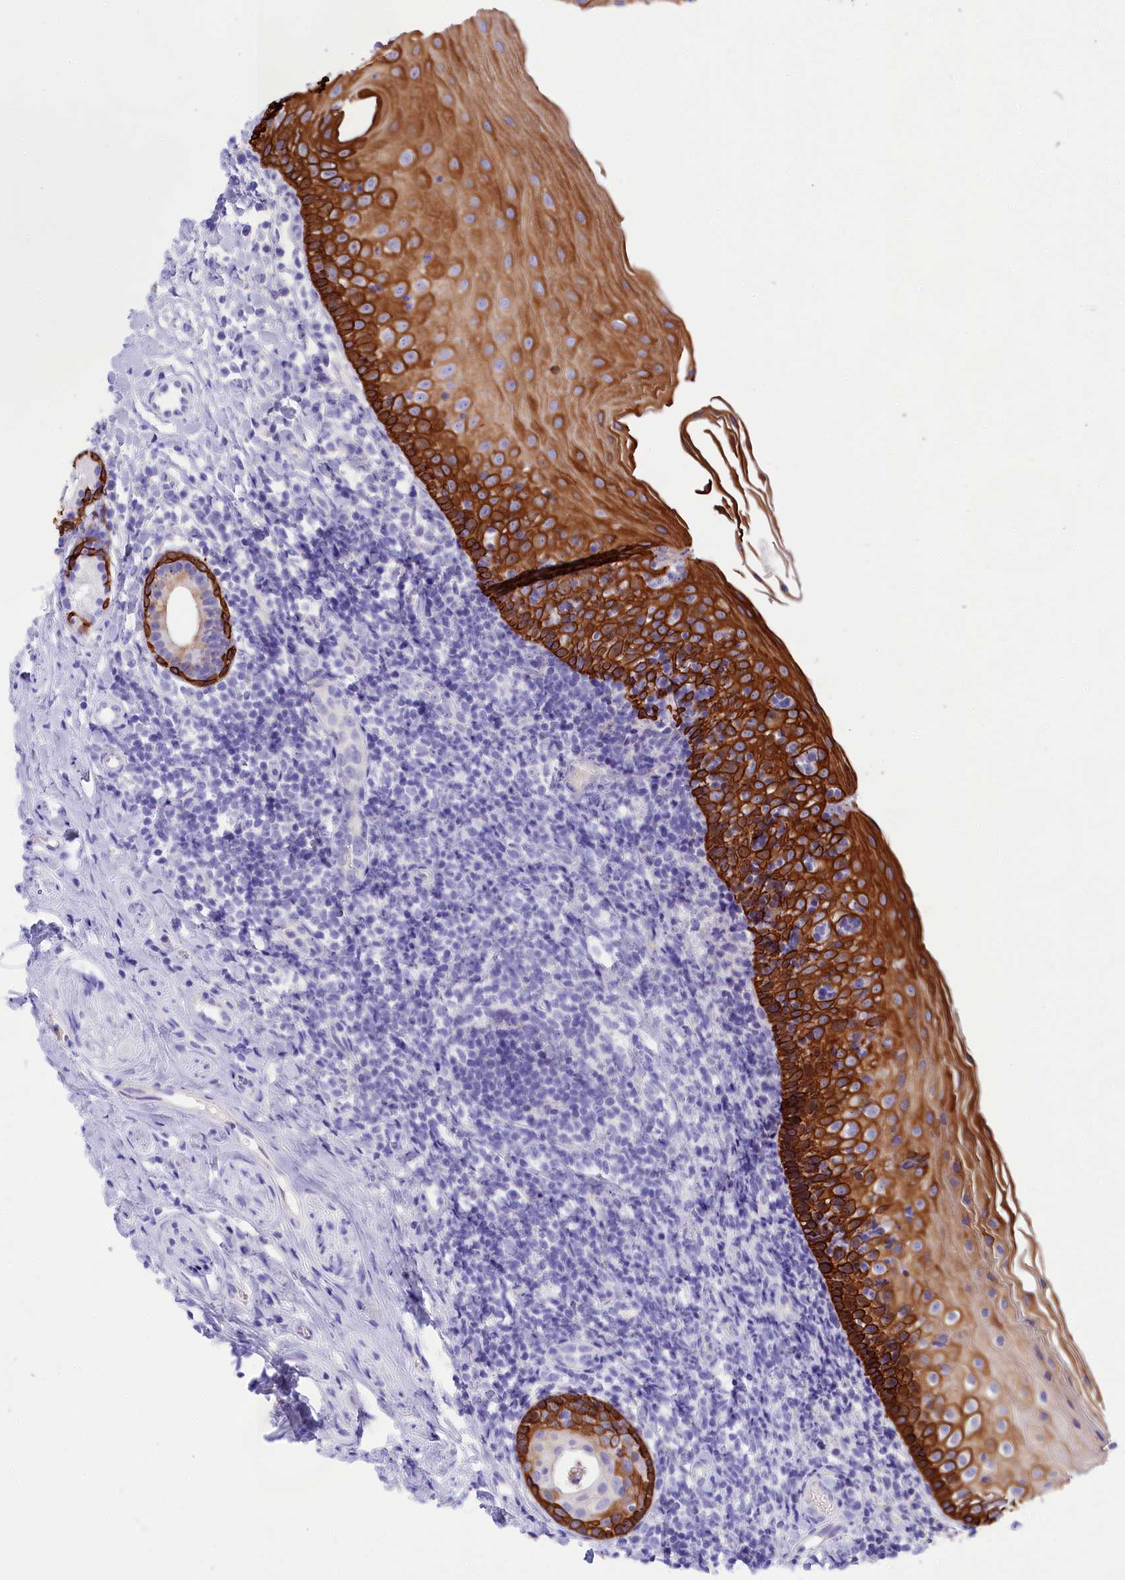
{"staining": {"intensity": "strong", "quantity": ">75%", "location": "cytoplasmic/membranous"}, "tissue": "oral mucosa", "cell_type": "Squamous epithelial cells", "image_type": "normal", "snomed": [{"axis": "morphology", "description": "Normal tissue, NOS"}, {"axis": "topography", "description": "Oral tissue"}], "caption": "Squamous epithelial cells reveal strong cytoplasmic/membranous staining in approximately >75% of cells in unremarkable oral mucosa.", "gene": "SULT2A1", "patient": {"sex": "male", "age": 46}}